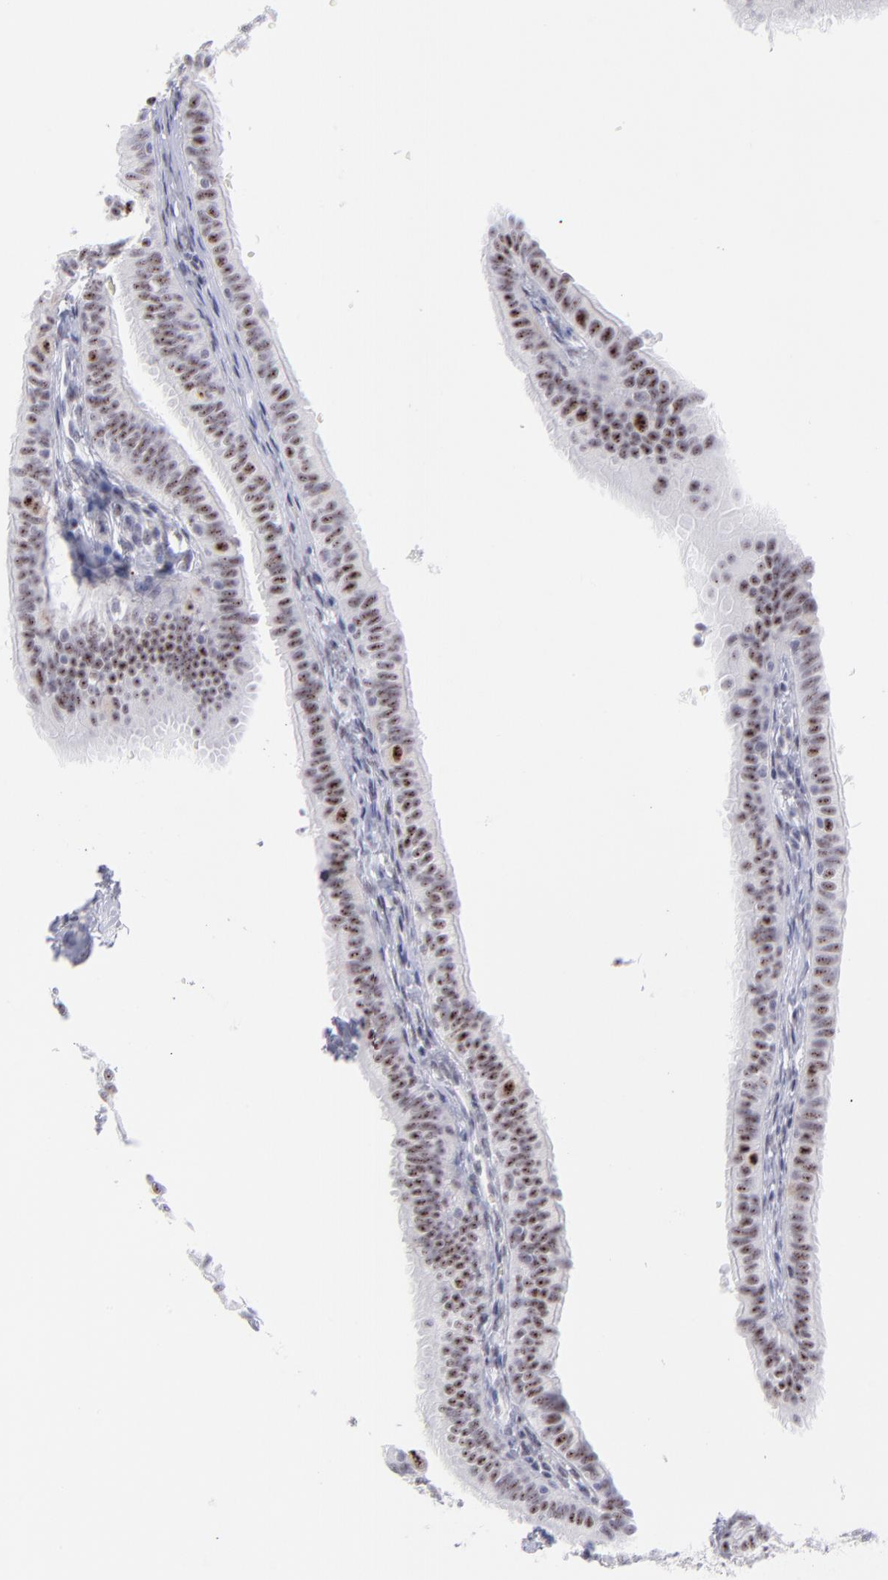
{"staining": {"intensity": "moderate", "quantity": ">75%", "location": "nuclear"}, "tissue": "fallopian tube", "cell_type": "Glandular cells", "image_type": "normal", "snomed": [{"axis": "morphology", "description": "Normal tissue, NOS"}, {"axis": "morphology", "description": "Dermoid, NOS"}, {"axis": "topography", "description": "Fallopian tube"}], "caption": "Immunohistochemistry (DAB) staining of benign fallopian tube exhibits moderate nuclear protein positivity in approximately >75% of glandular cells.", "gene": "CDC25C", "patient": {"sex": "female", "age": 33}}